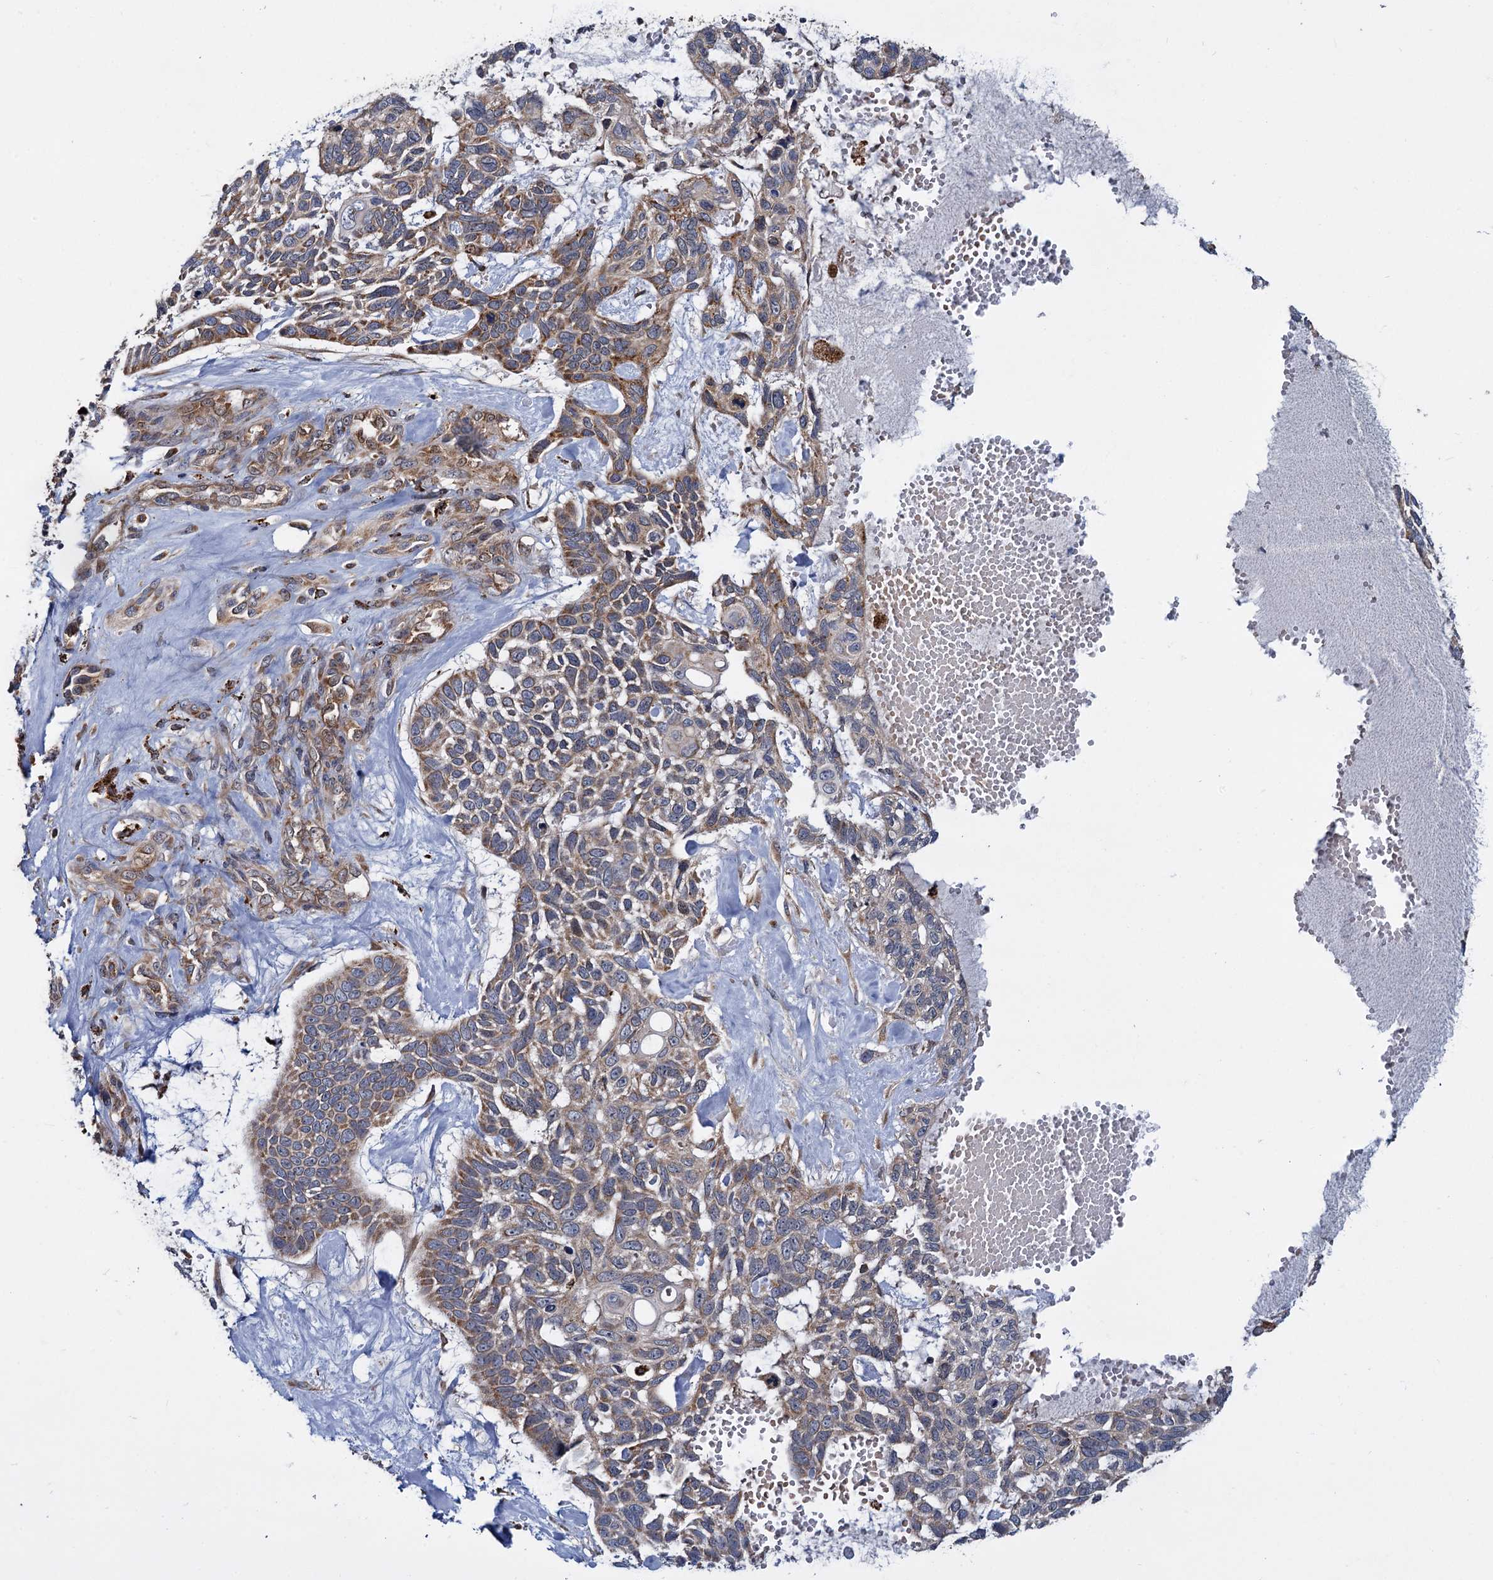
{"staining": {"intensity": "moderate", "quantity": "25%-75%", "location": "cytoplasmic/membranous"}, "tissue": "skin cancer", "cell_type": "Tumor cells", "image_type": "cancer", "snomed": [{"axis": "morphology", "description": "Basal cell carcinoma"}, {"axis": "topography", "description": "Skin"}], "caption": "Protein positivity by immunohistochemistry (IHC) displays moderate cytoplasmic/membranous positivity in about 25%-75% of tumor cells in skin cancer. The staining is performed using DAB brown chromogen to label protein expression. The nuclei are counter-stained blue using hematoxylin.", "gene": "UFM1", "patient": {"sex": "male", "age": 88}}